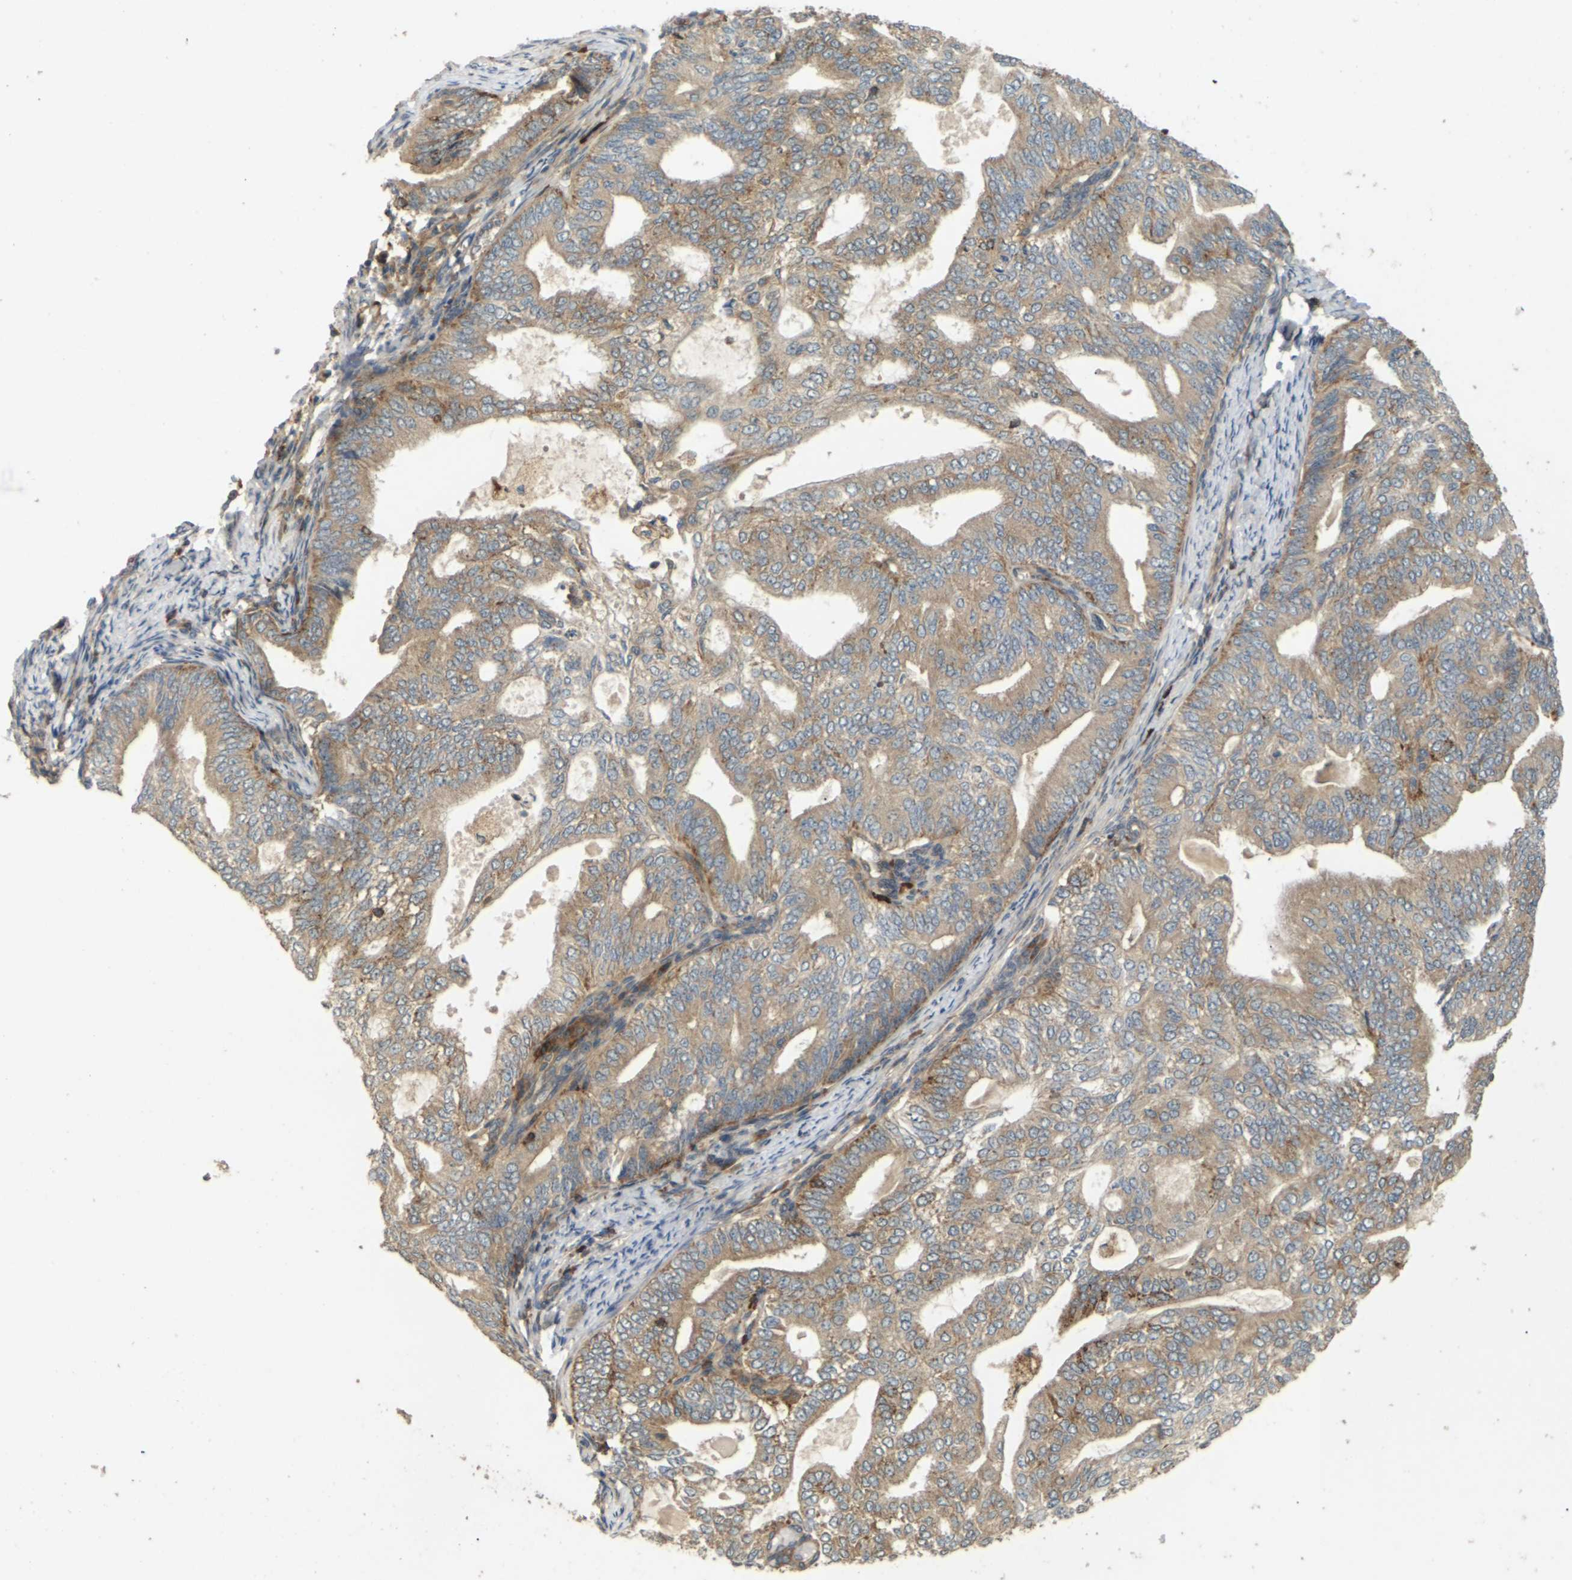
{"staining": {"intensity": "weak", "quantity": ">75%", "location": "cytoplasmic/membranous"}, "tissue": "endometrial cancer", "cell_type": "Tumor cells", "image_type": "cancer", "snomed": [{"axis": "morphology", "description": "Adenocarcinoma, NOS"}, {"axis": "topography", "description": "Endometrium"}], "caption": "Tumor cells exhibit low levels of weak cytoplasmic/membranous staining in about >75% of cells in human endometrial cancer. The protein is stained brown, and the nuclei are stained in blue (DAB IHC with brightfield microscopy, high magnification).", "gene": "KSR1", "patient": {"sex": "female", "age": 58}}